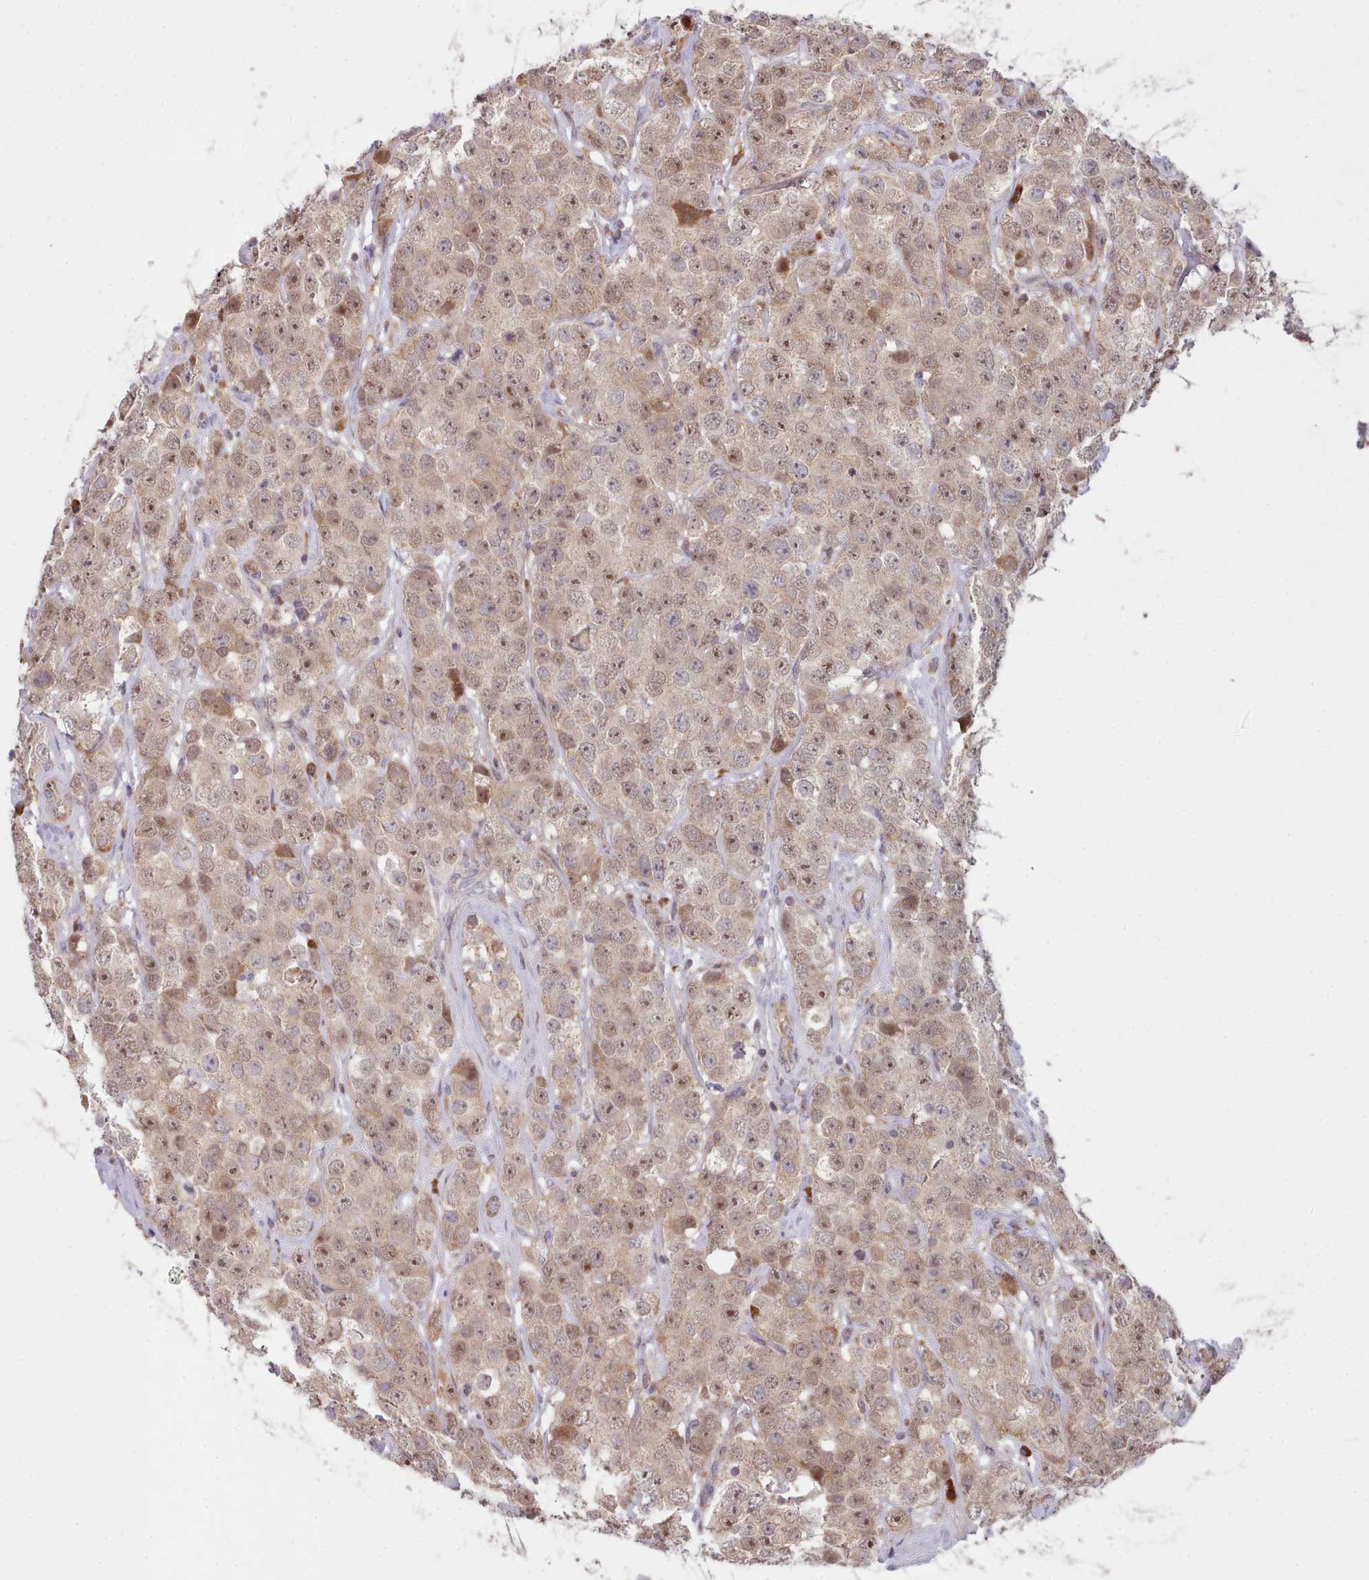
{"staining": {"intensity": "moderate", "quantity": ">75%", "location": "cytoplasmic/membranous,nuclear"}, "tissue": "testis cancer", "cell_type": "Tumor cells", "image_type": "cancer", "snomed": [{"axis": "morphology", "description": "Seminoma, NOS"}, {"axis": "topography", "description": "Testis"}], "caption": "Human testis cancer stained with a protein marker demonstrates moderate staining in tumor cells.", "gene": "TRIM26", "patient": {"sex": "male", "age": 28}}